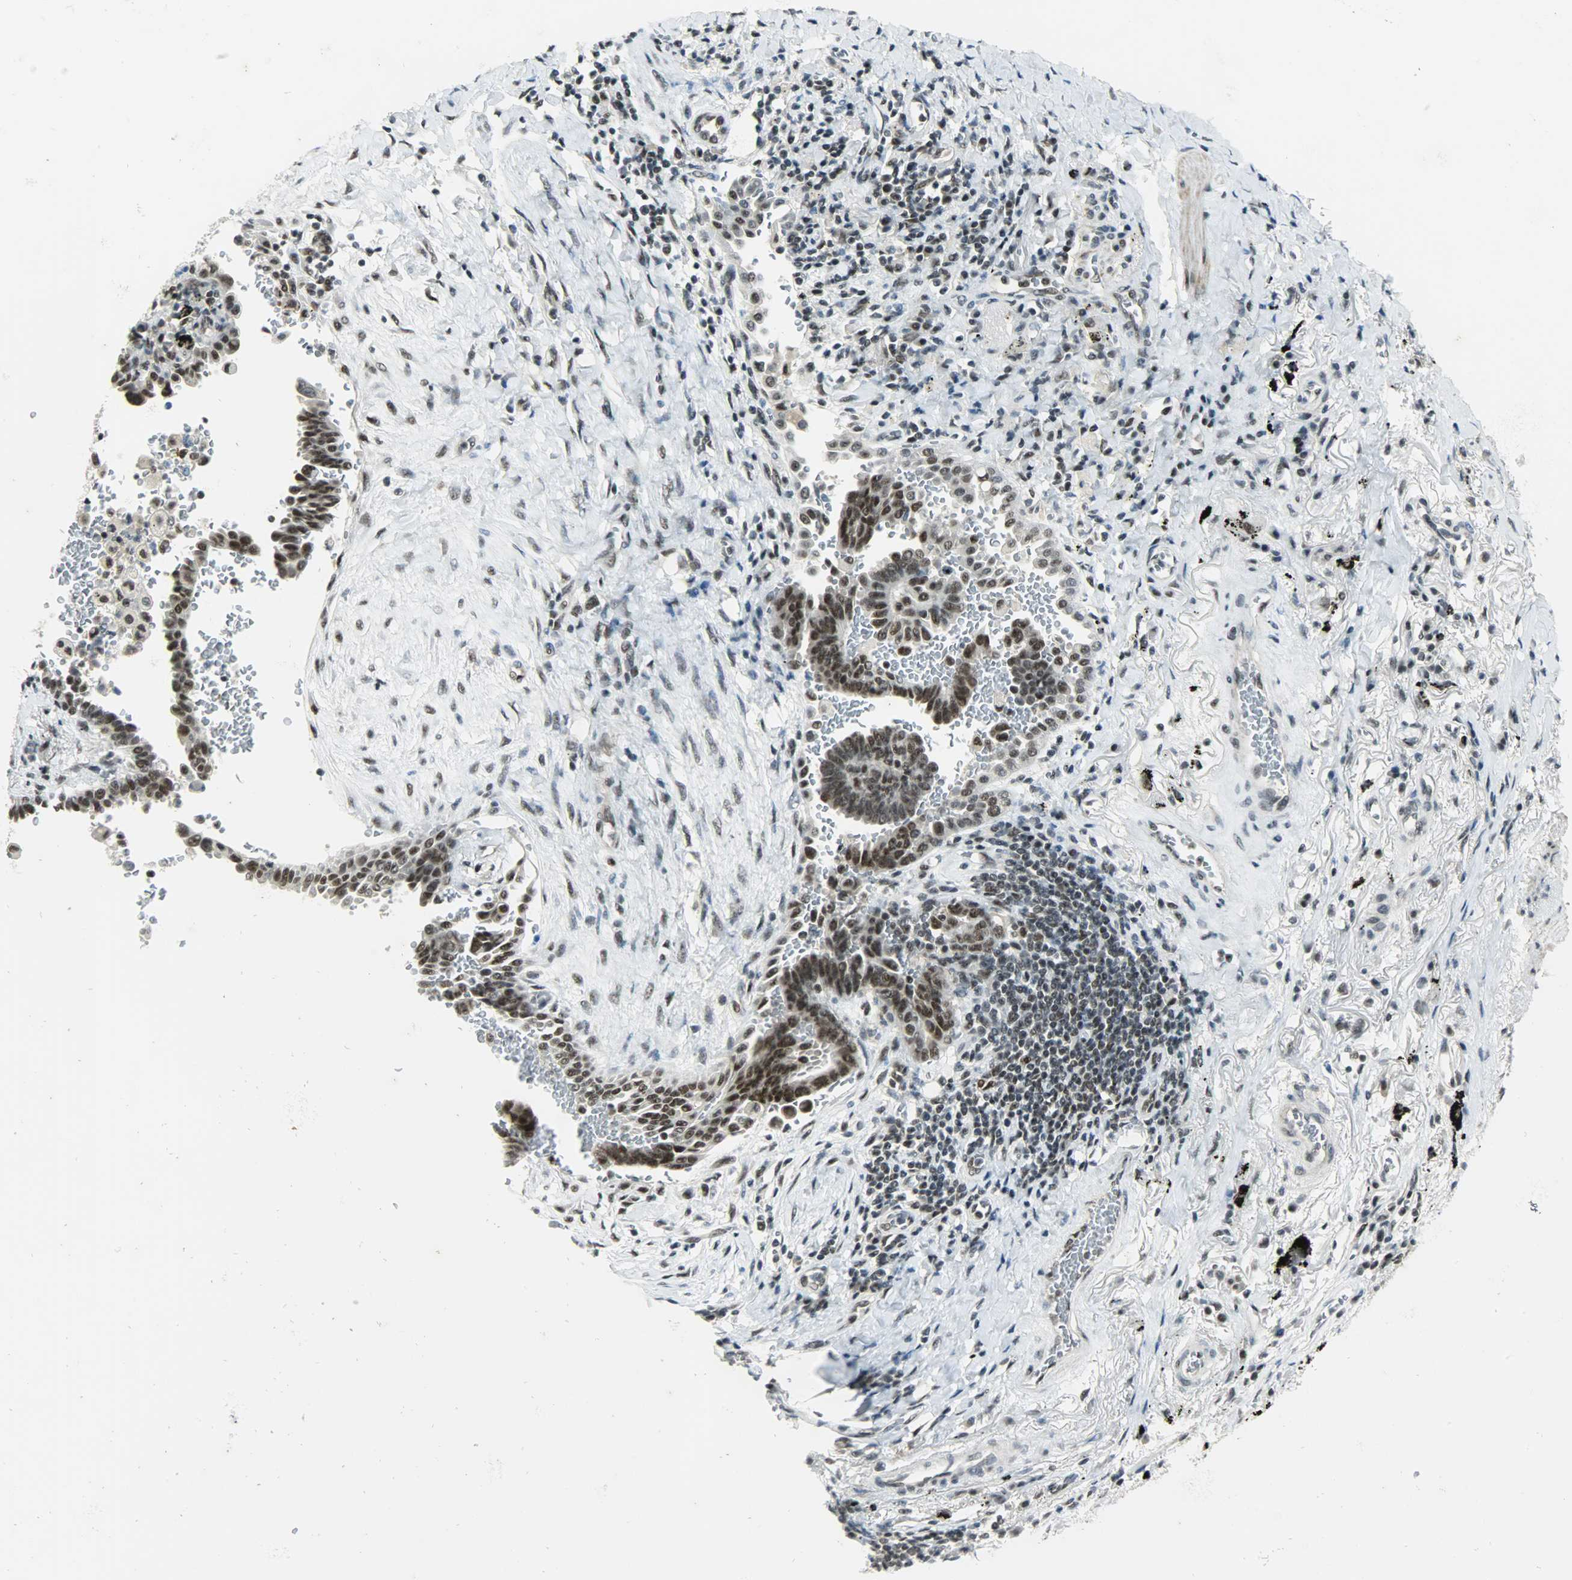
{"staining": {"intensity": "strong", "quantity": ">75%", "location": "nuclear"}, "tissue": "lung cancer", "cell_type": "Tumor cells", "image_type": "cancer", "snomed": [{"axis": "morphology", "description": "Adenocarcinoma, NOS"}, {"axis": "topography", "description": "Lung"}], "caption": "Brown immunohistochemical staining in adenocarcinoma (lung) exhibits strong nuclear staining in approximately >75% of tumor cells. Using DAB (3,3'-diaminobenzidine) (brown) and hematoxylin (blue) stains, captured at high magnification using brightfield microscopy.", "gene": "SUGP1", "patient": {"sex": "female", "age": 64}}